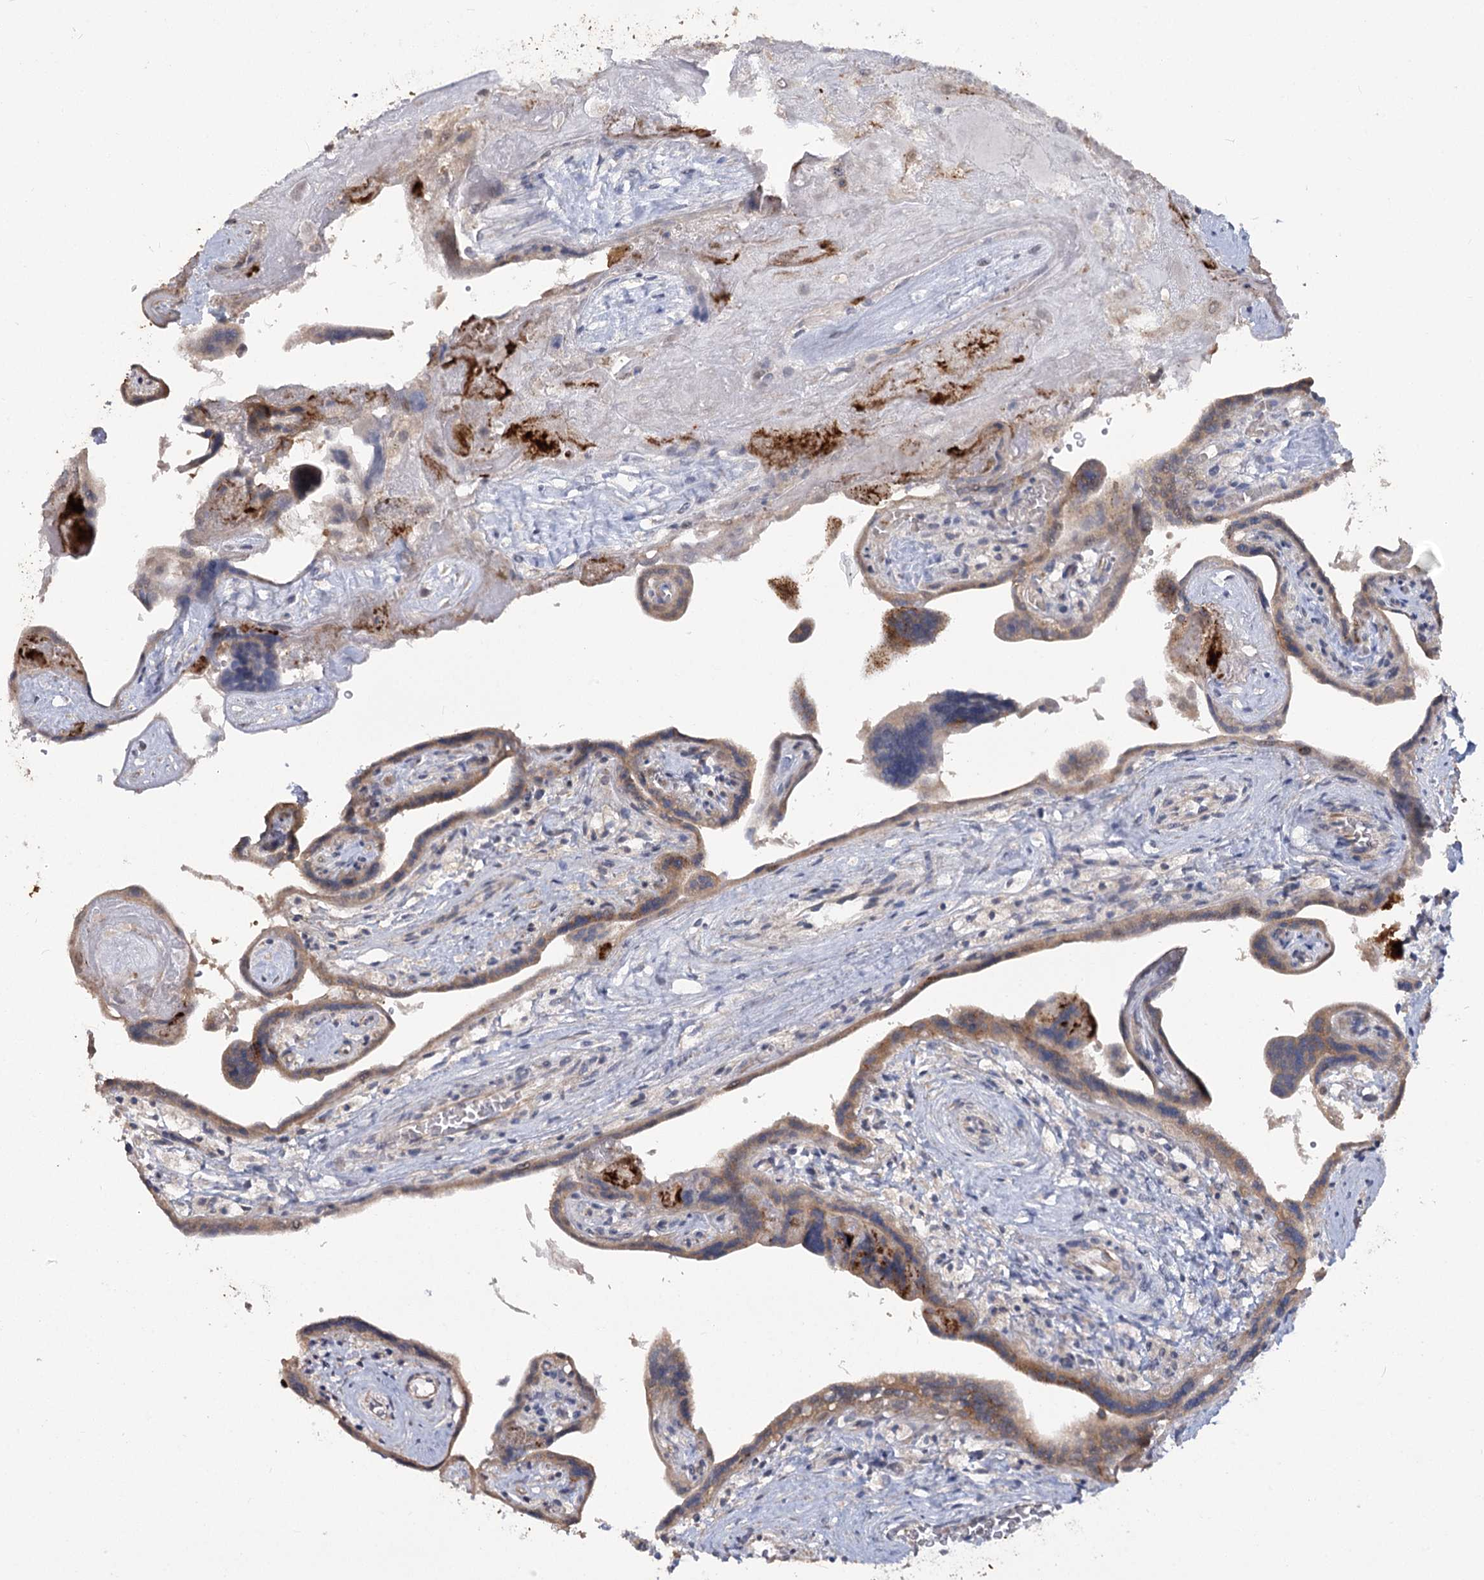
{"staining": {"intensity": "moderate", "quantity": "25%-75%", "location": "cytoplasmic/membranous"}, "tissue": "placenta", "cell_type": "Trophoblastic cells", "image_type": "normal", "snomed": [{"axis": "morphology", "description": "Normal tissue, NOS"}, {"axis": "topography", "description": "Placenta"}], "caption": "Protein staining by immunohistochemistry shows moderate cytoplasmic/membranous staining in about 25%-75% of trophoblastic cells in benign placenta.", "gene": "PHYHIPL", "patient": {"sex": "female", "age": 37}}